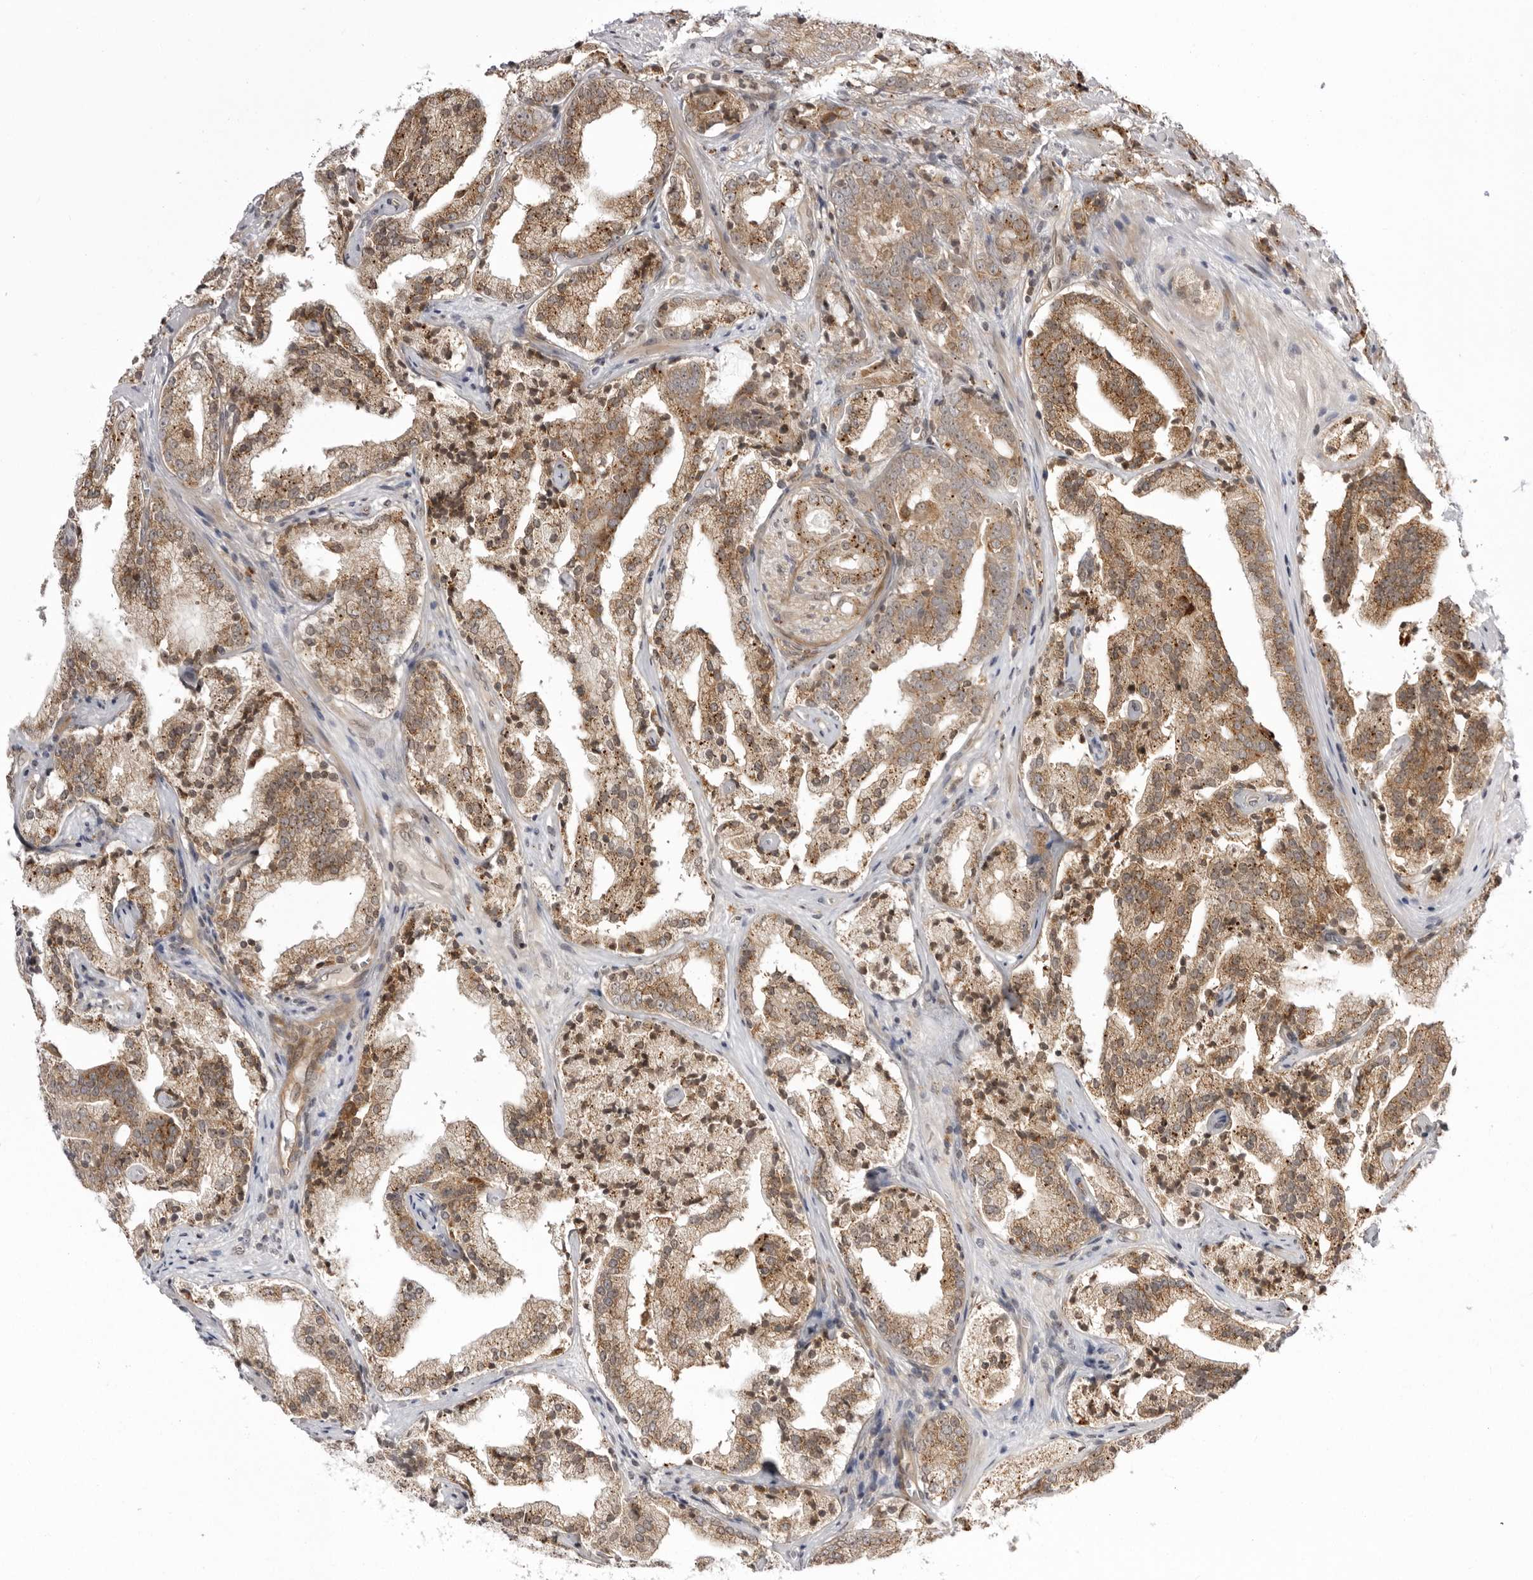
{"staining": {"intensity": "moderate", "quantity": ">75%", "location": "cytoplasmic/membranous"}, "tissue": "prostate cancer", "cell_type": "Tumor cells", "image_type": "cancer", "snomed": [{"axis": "morphology", "description": "Adenocarcinoma, High grade"}, {"axis": "topography", "description": "Prostate"}], "caption": "A high-resolution photomicrograph shows immunohistochemistry staining of adenocarcinoma (high-grade) (prostate), which shows moderate cytoplasmic/membranous positivity in about >75% of tumor cells. The staining was performed using DAB, with brown indicating positive protein expression. Nuclei are stained blue with hematoxylin.", "gene": "USP43", "patient": {"sex": "male", "age": 57}}